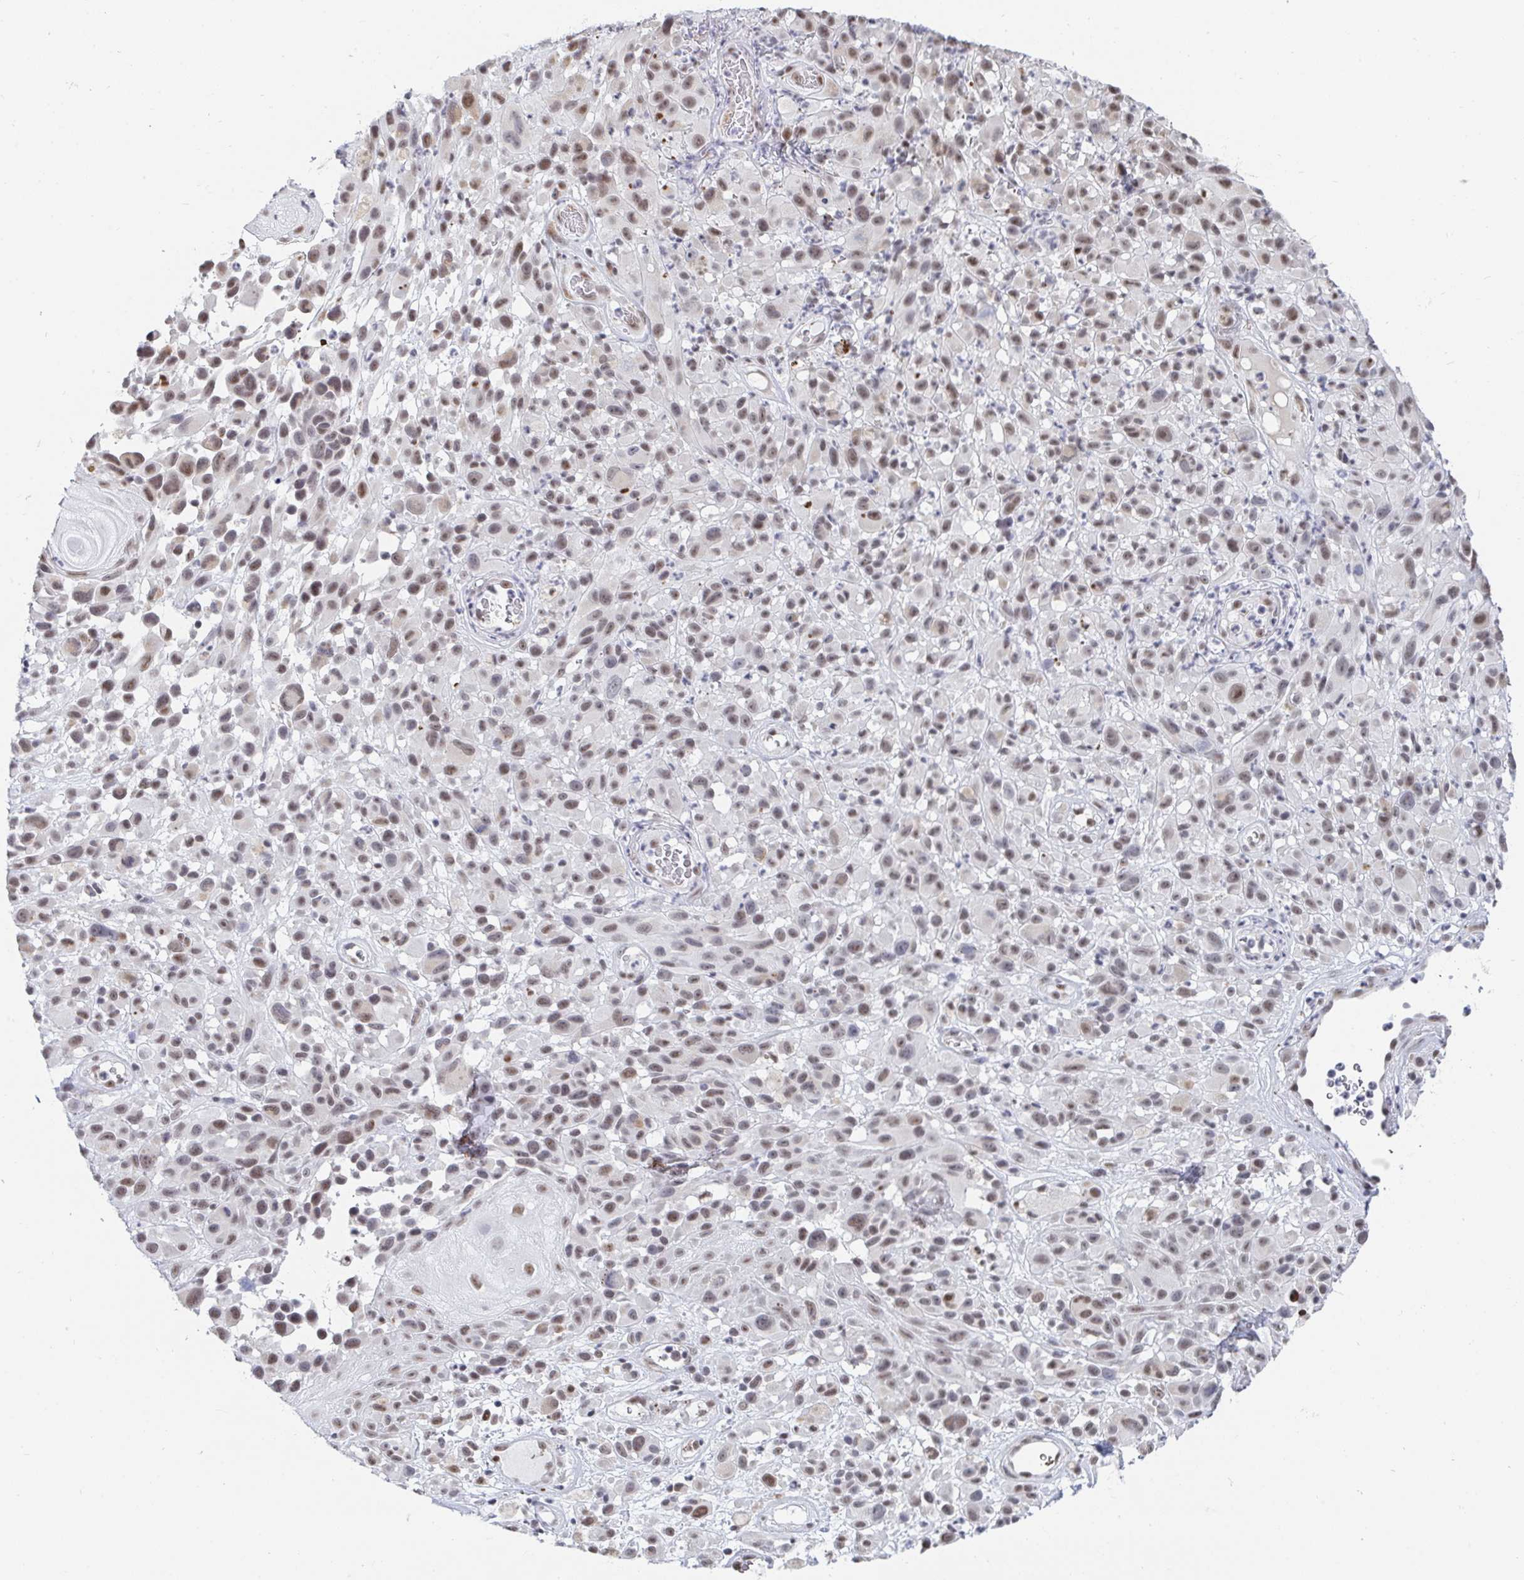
{"staining": {"intensity": "moderate", "quantity": "25%-75%", "location": "nuclear"}, "tissue": "melanoma", "cell_type": "Tumor cells", "image_type": "cancer", "snomed": [{"axis": "morphology", "description": "Malignant melanoma, NOS"}, {"axis": "topography", "description": "Skin"}], "caption": "High-power microscopy captured an immunohistochemistry (IHC) photomicrograph of malignant melanoma, revealing moderate nuclear staining in approximately 25%-75% of tumor cells. (DAB (3,3'-diaminobenzidine) IHC, brown staining for protein, blue staining for nuclei).", "gene": "TRIP12", "patient": {"sex": "male", "age": 68}}